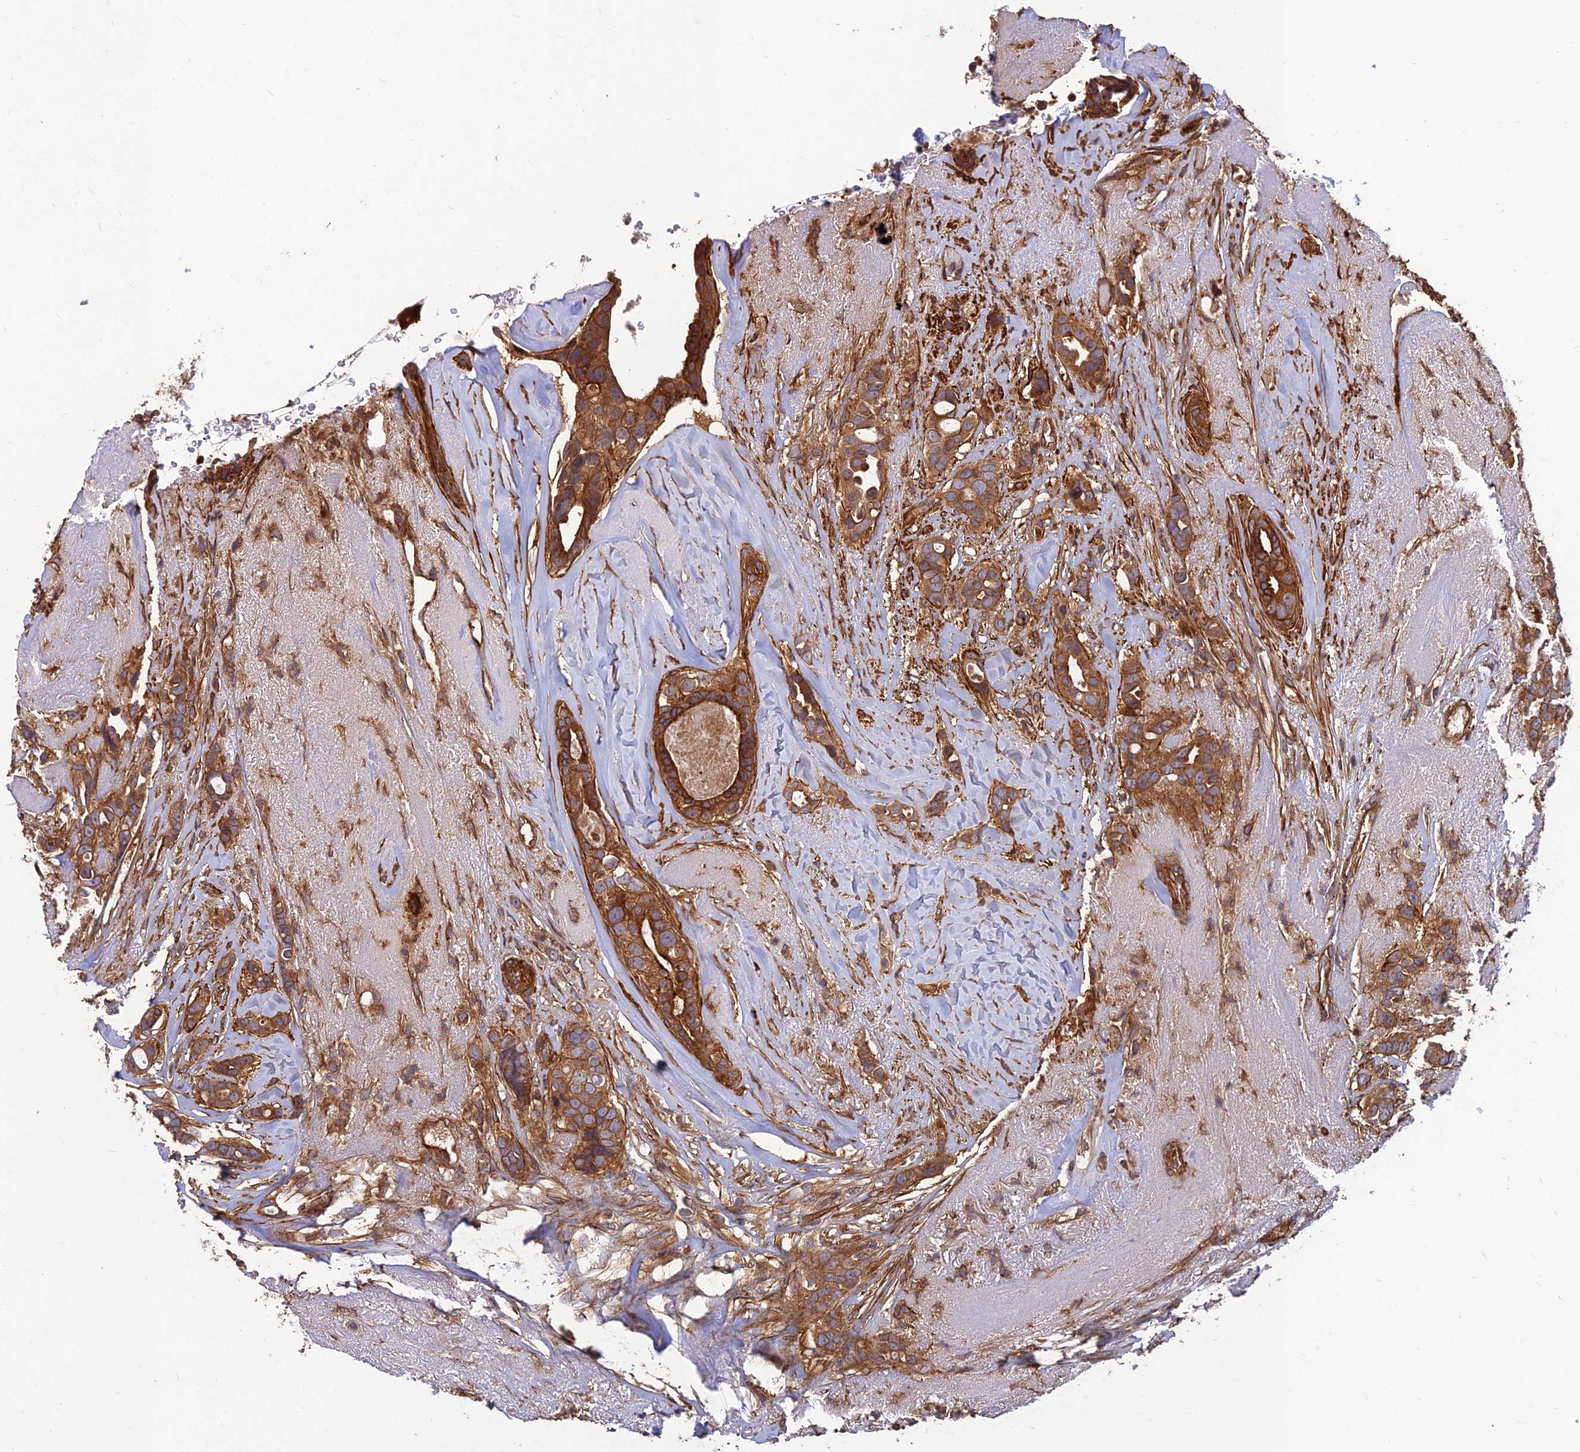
{"staining": {"intensity": "moderate", "quantity": ">75%", "location": "cytoplasmic/membranous"}, "tissue": "breast cancer", "cell_type": "Tumor cells", "image_type": "cancer", "snomed": [{"axis": "morphology", "description": "Lobular carcinoma"}, {"axis": "topography", "description": "Breast"}], "caption": "A medium amount of moderate cytoplasmic/membranous staining is present in approximately >75% of tumor cells in breast cancer (lobular carcinoma) tissue.", "gene": "RELCH", "patient": {"sex": "female", "age": 51}}